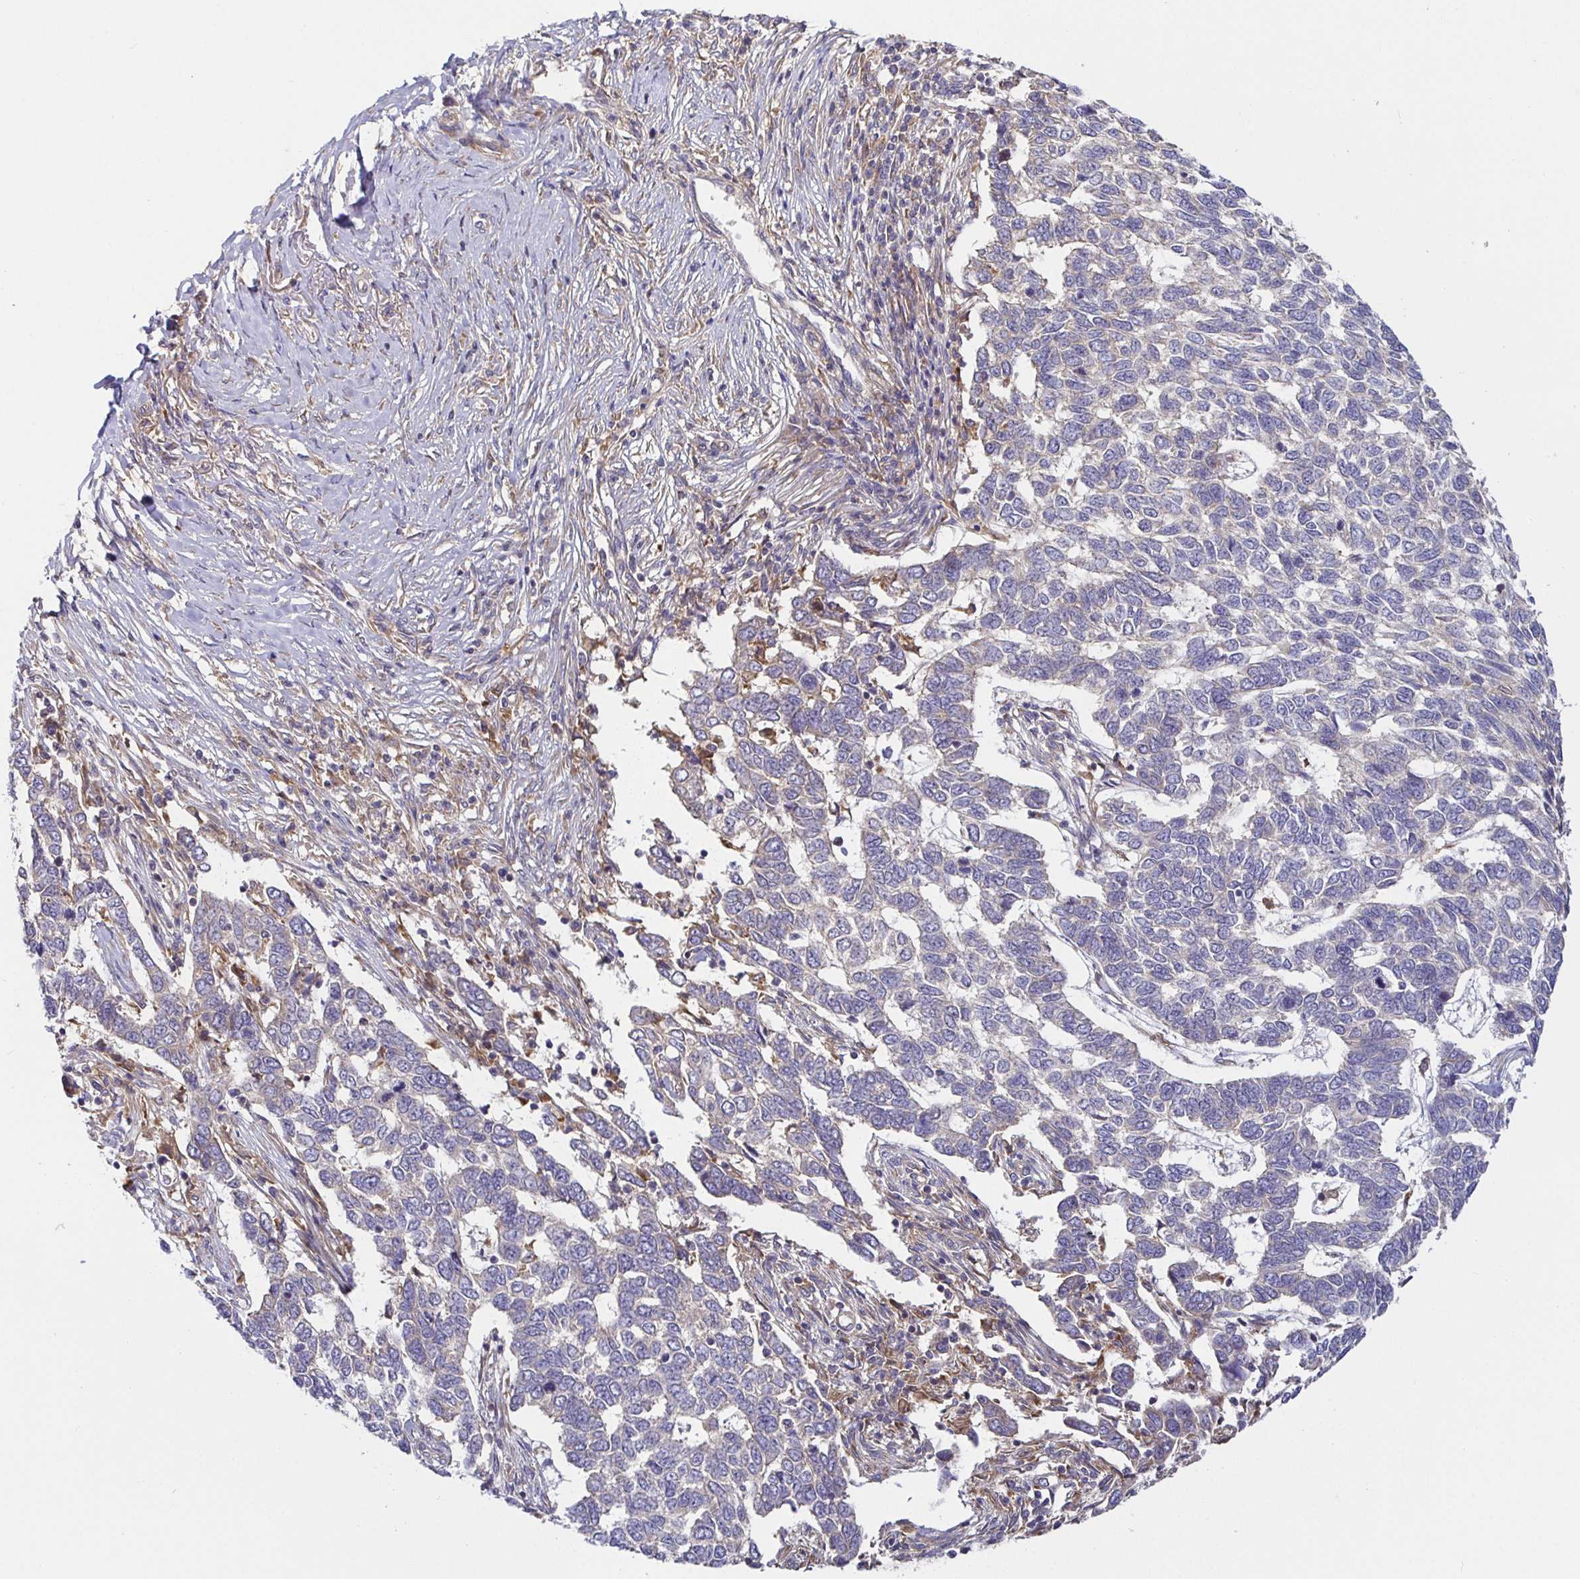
{"staining": {"intensity": "negative", "quantity": "none", "location": "none"}, "tissue": "skin cancer", "cell_type": "Tumor cells", "image_type": "cancer", "snomed": [{"axis": "morphology", "description": "Basal cell carcinoma"}, {"axis": "topography", "description": "Skin"}], "caption": "A micrograph of human skin cancer (basal cell carcinoma) is negative for staining in tumor cells.", "gene": "SNX8", "patient": {"sex": "female", "age": 65}}